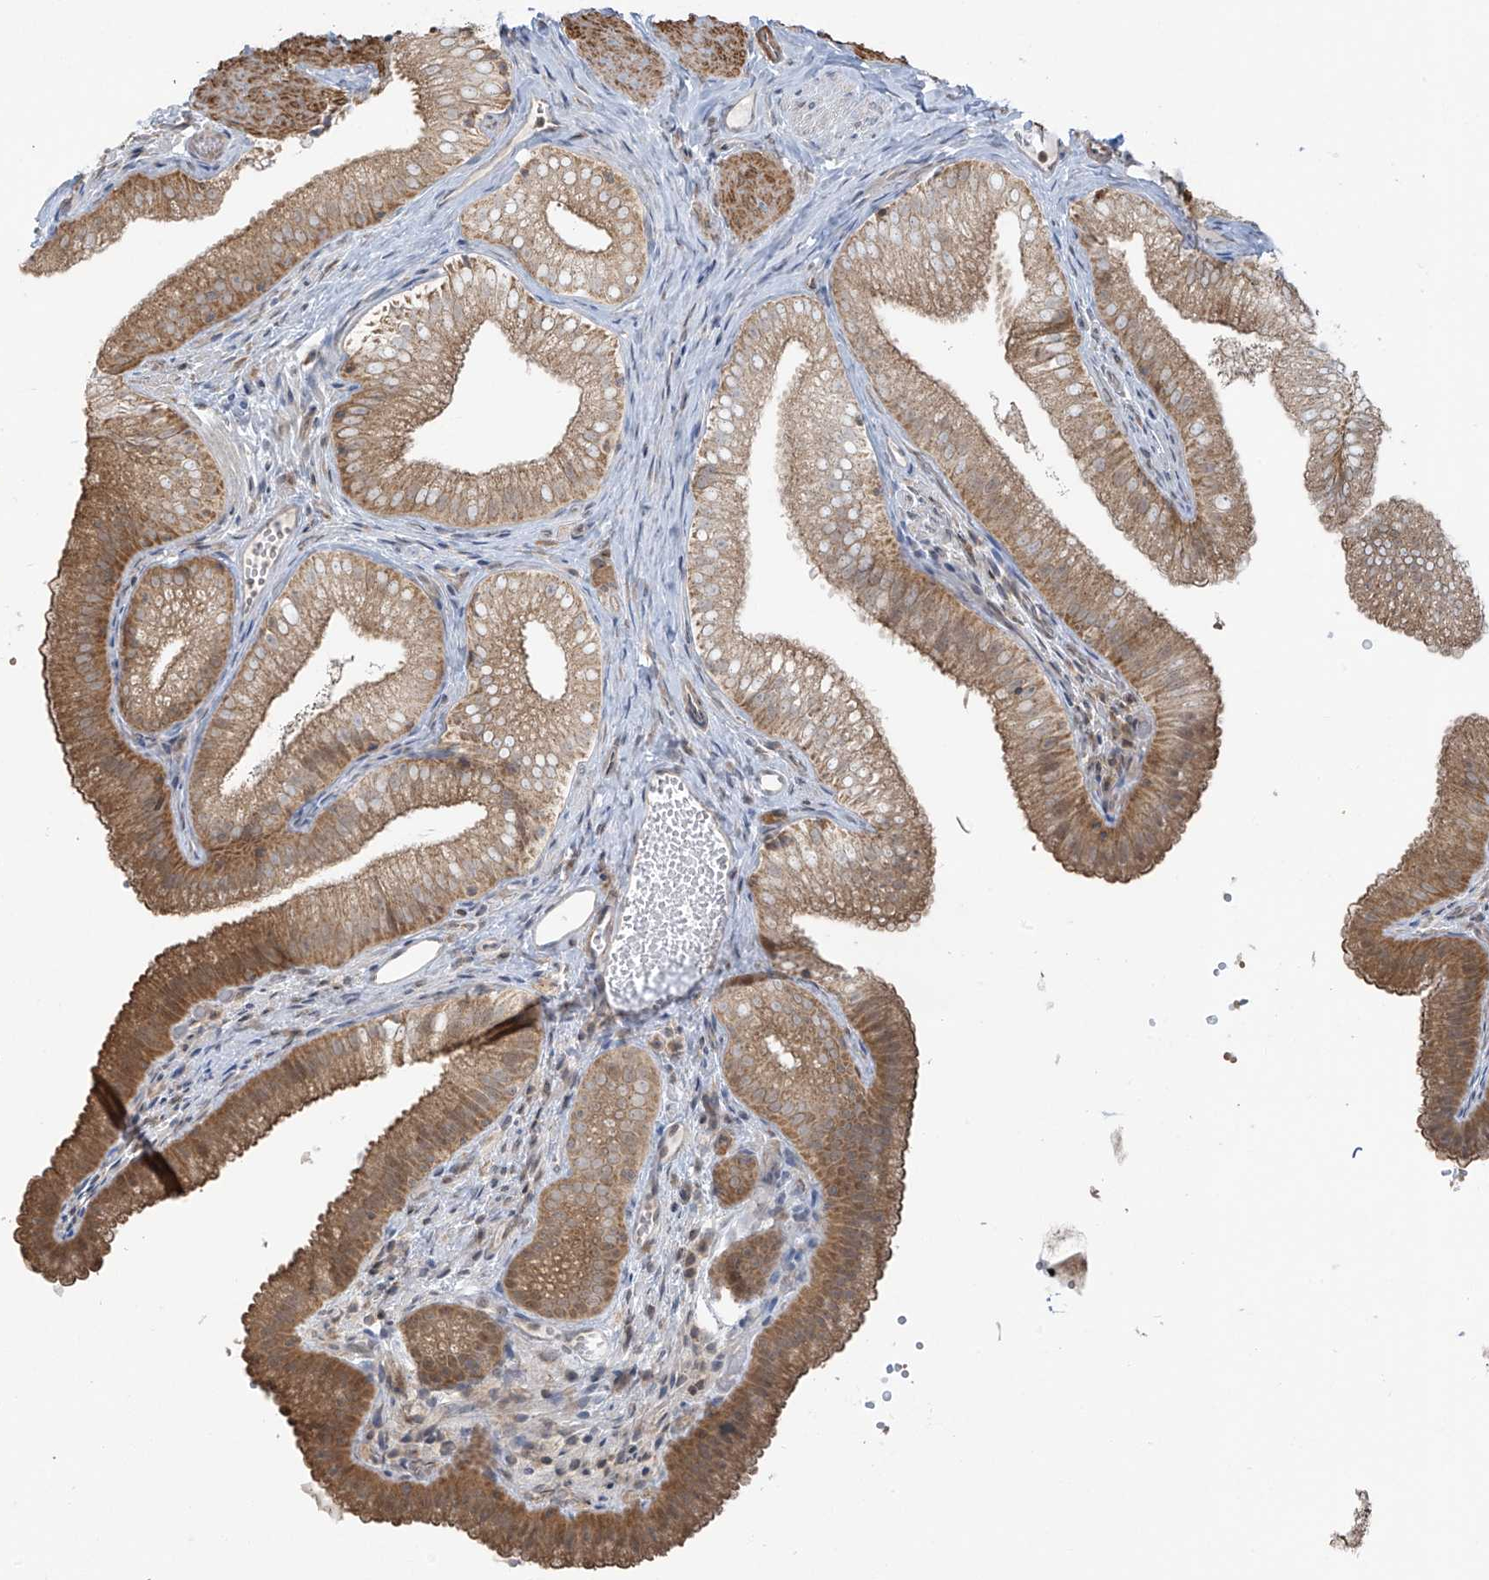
{"staining": {"intensity": "moderate", "quantity": ">75%", "location": "cytoplasmic/membranous"}, "tissue": "gallbladder", "cell_type": "Glandular cells", "image_type": "normal", "snomed": [{"axis": "morphology", "description": "Normal tissue, NOS"}, {"axis": "topography", "description": "Gallbladder"}], "caption": "Brown immunohistochemical staining in benign gallbladder exhibits moderate cytoplasmic/membranous expression in approximately >75% of glandular cells.", "gene": "HDDC2", "patient": {"sex": "female", "age": 30}}